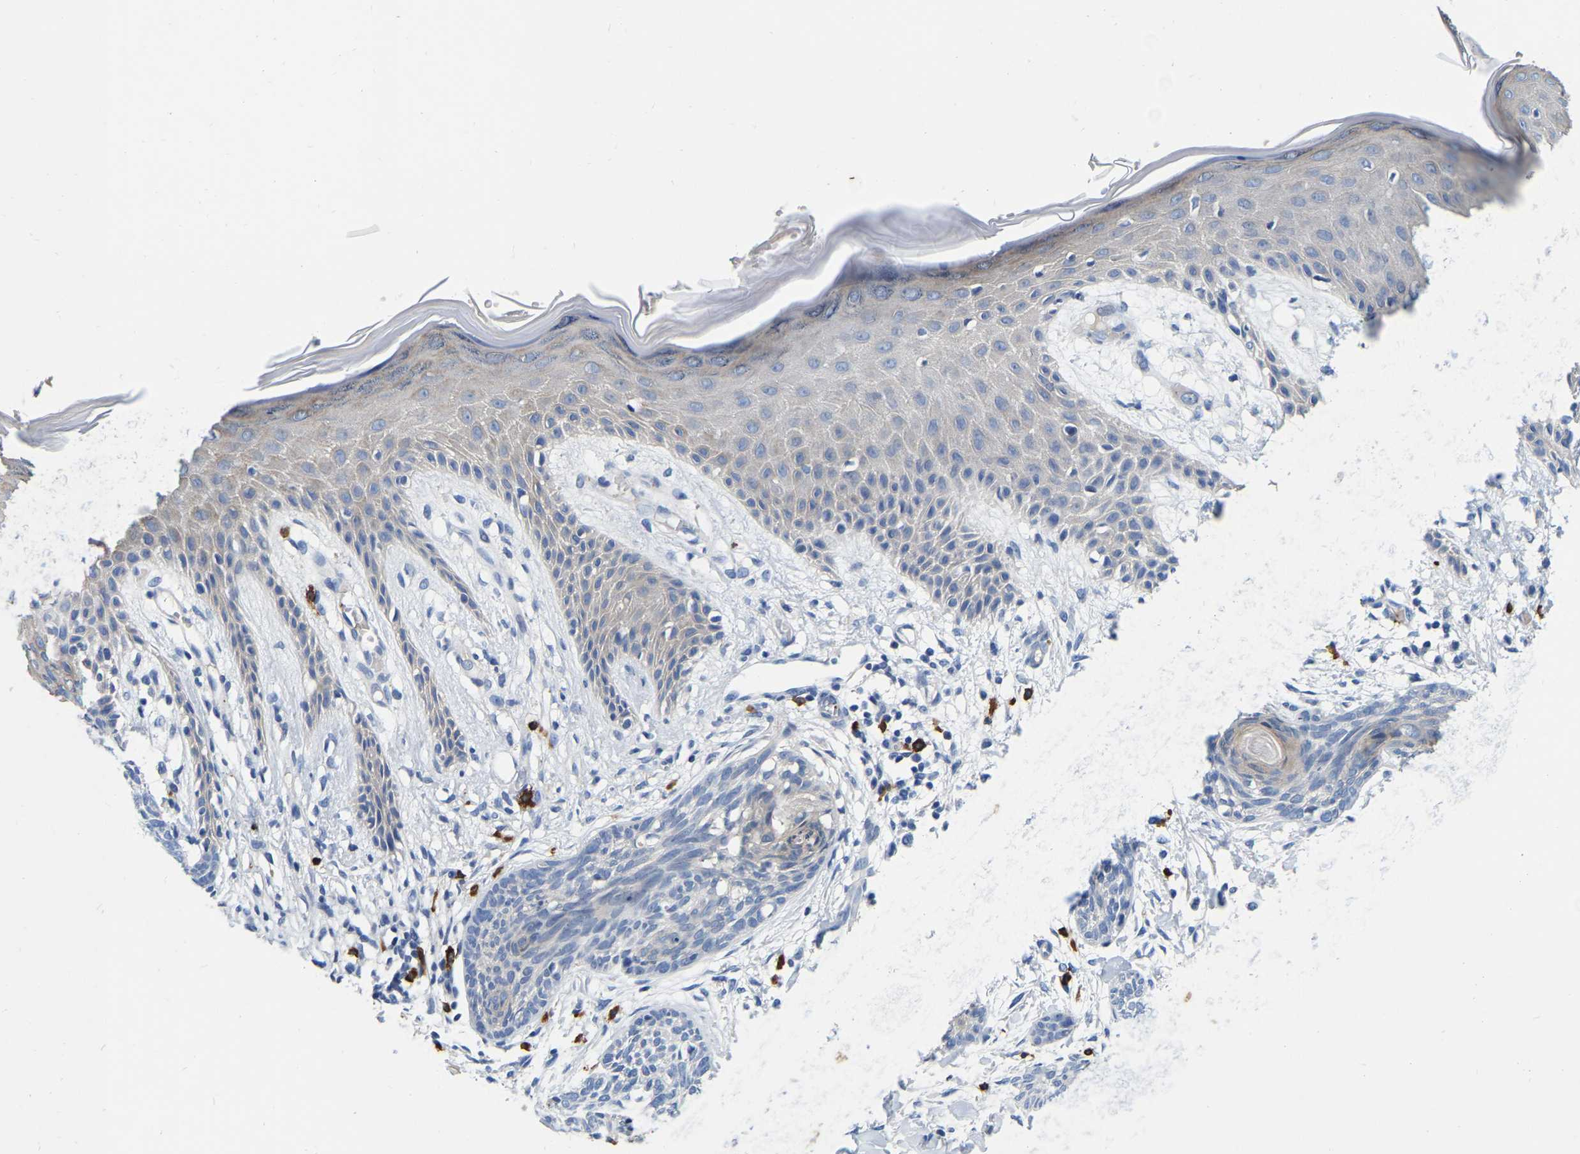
{"staining": {"intensity": "weak", "quantity": "<25%", "location": "cytoplasmic/membranous"}, "tissue": "skin cancer", "cell_type": "Tumor cells", "image_type": "cancer", "snomed": [{"axis": "morphology", "description": "Basal cell carcinoma"}, {"axis": "topography", "description": "Skin"}], "caption": "Skin basal cell carcinoma stained for a protein using immunohistochemistry (IHC) displays no expression tumor cells.", "gene": "RAB27B", "patient": {"sex": "female", "age": 59}}